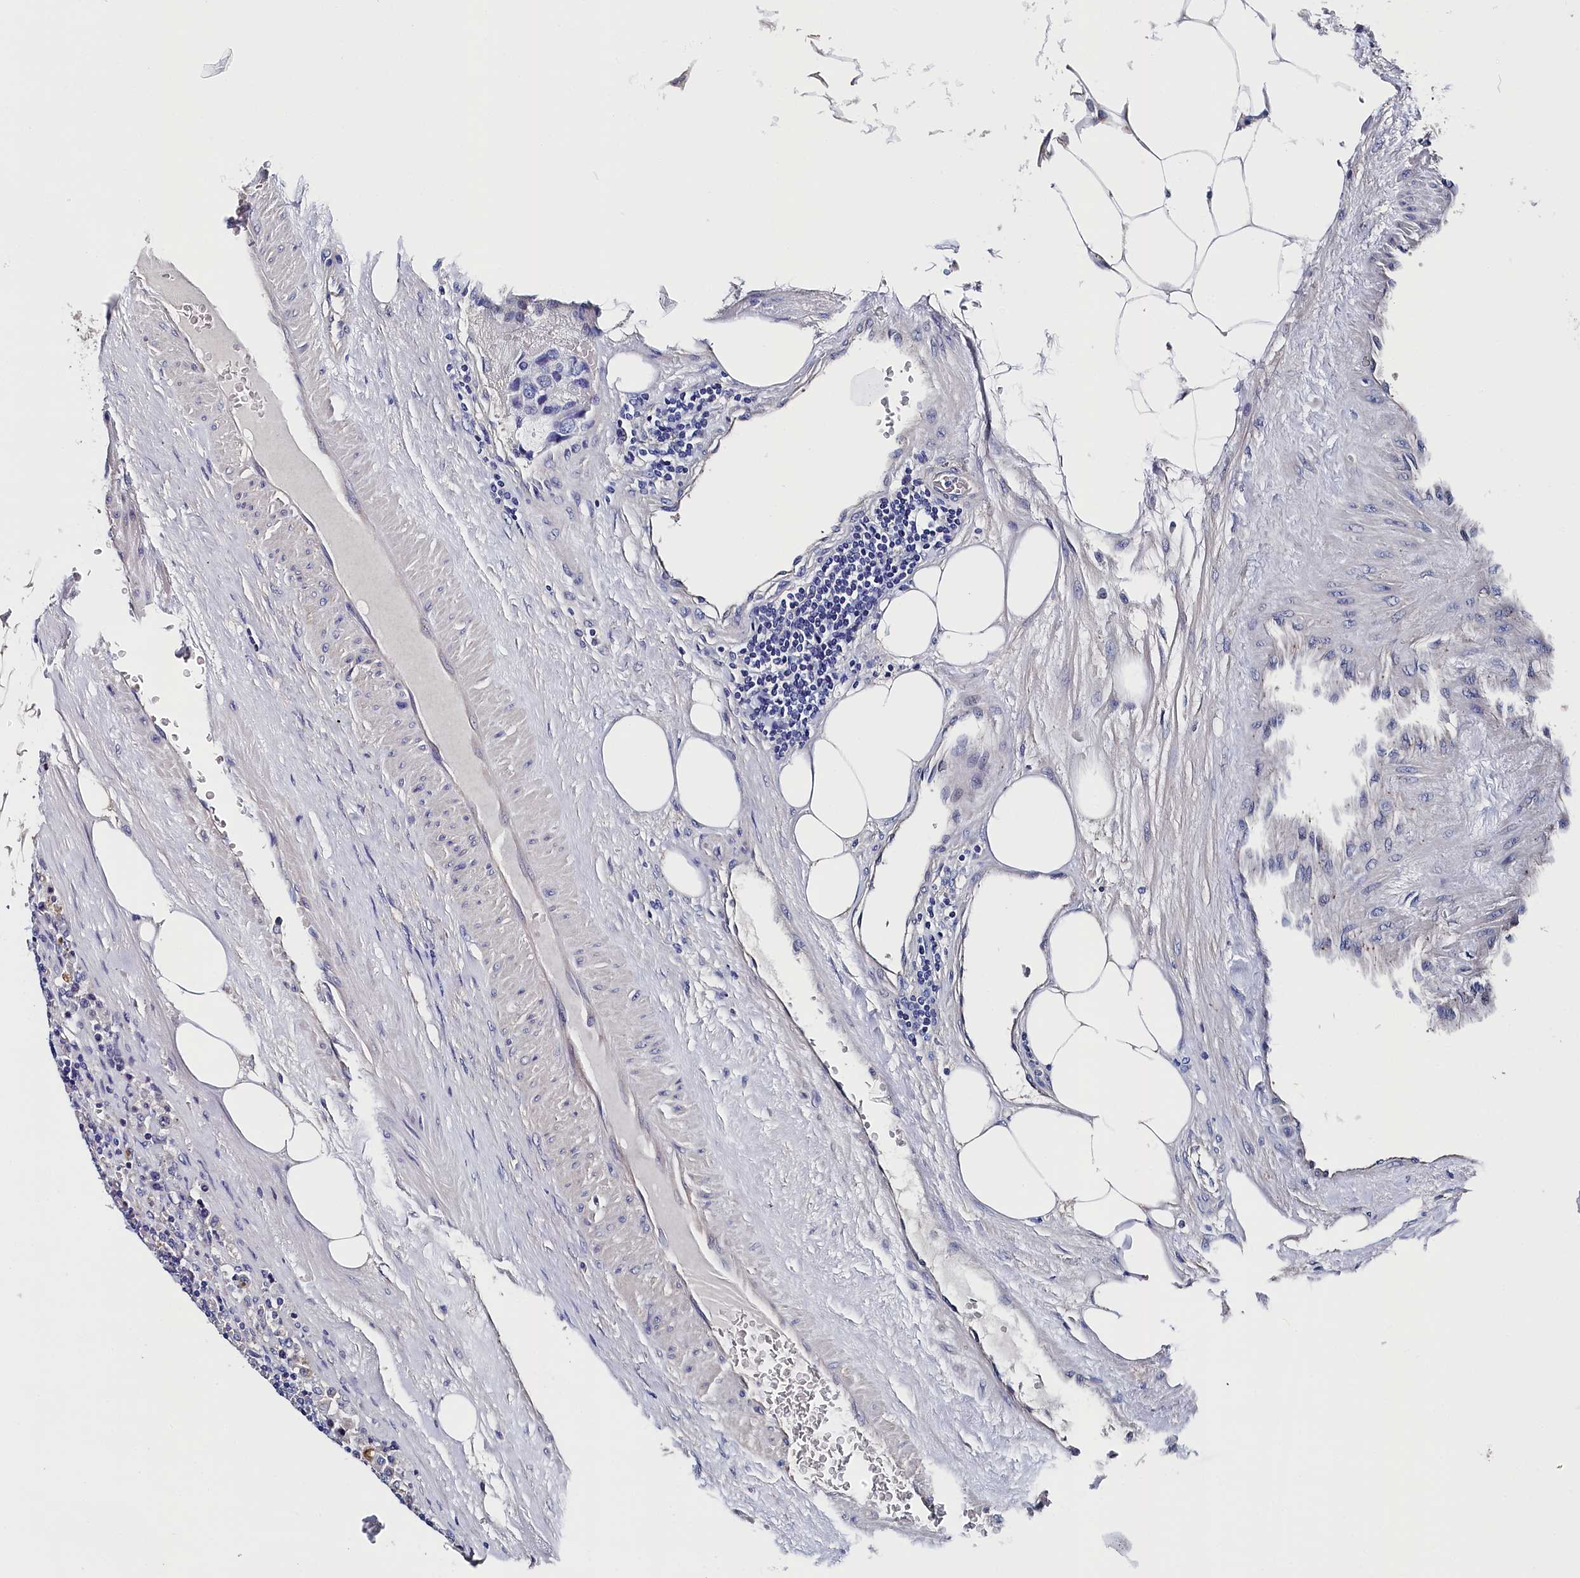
{"staining": {"intensity": "negative", "quantity": "none", "location": "none"}, "tissue": "carcinoid", "cell_type": "Tumor cells", "image_type": "cancer", "snomed": [{"axis": "morphology", "description": "Carcinoid, malignant, NOS"}, {"axis": "topography", "description": "Pancreas"}], "caption": "A micrograph of human carcinoid (malignant) is negative for staining in tumor cells. (DAB (3,3'-diaminobenzidine) immunohistochemistry (IHC) with hematoxylin counter stain).", "gene": "BHMT", "patient": {"sex": "female", "age": 54}}